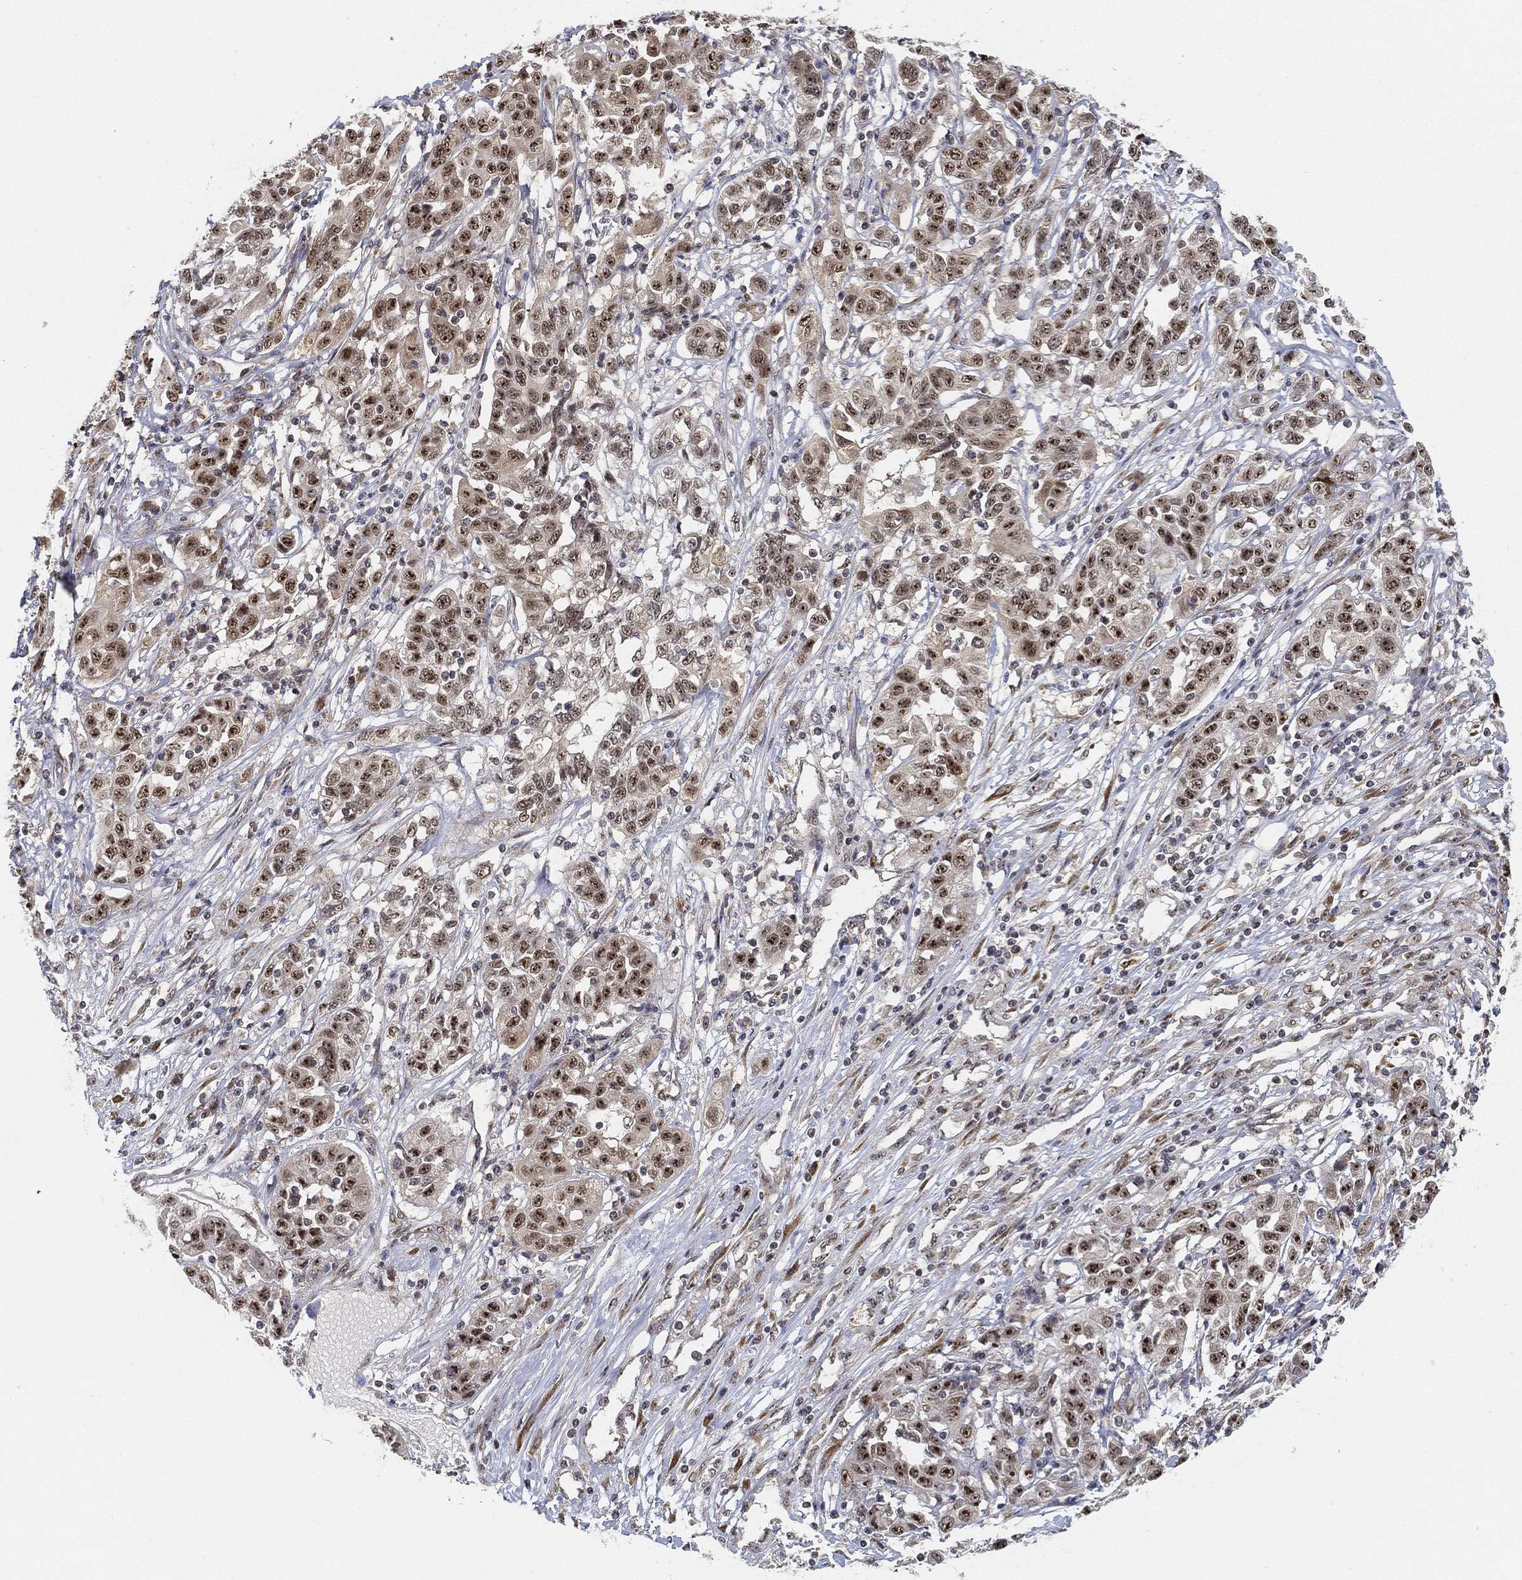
{"staining": {"intensity": "strong", "quantity": "25%-75%", "location": "nuclear"}, "tissue": "liver cancer", "cell_type": "Tumor cells", "image_type": "cancer", "snomed": [{"axis": "morphology", "description": "Adenocarcinoma, NOS"}, {"axis": "morphology", "description": "Cholangiocarcinoma"}, {"axis": "topography", "description": "Liver"}], "caption": "Protein expression analysis of human liver adenocarcinoma reveals strong nuclear expression in about 25%-75% of tumor cells.", "gene": "PPP1R16B", "patient": {"sex": "male", "age": 64}}